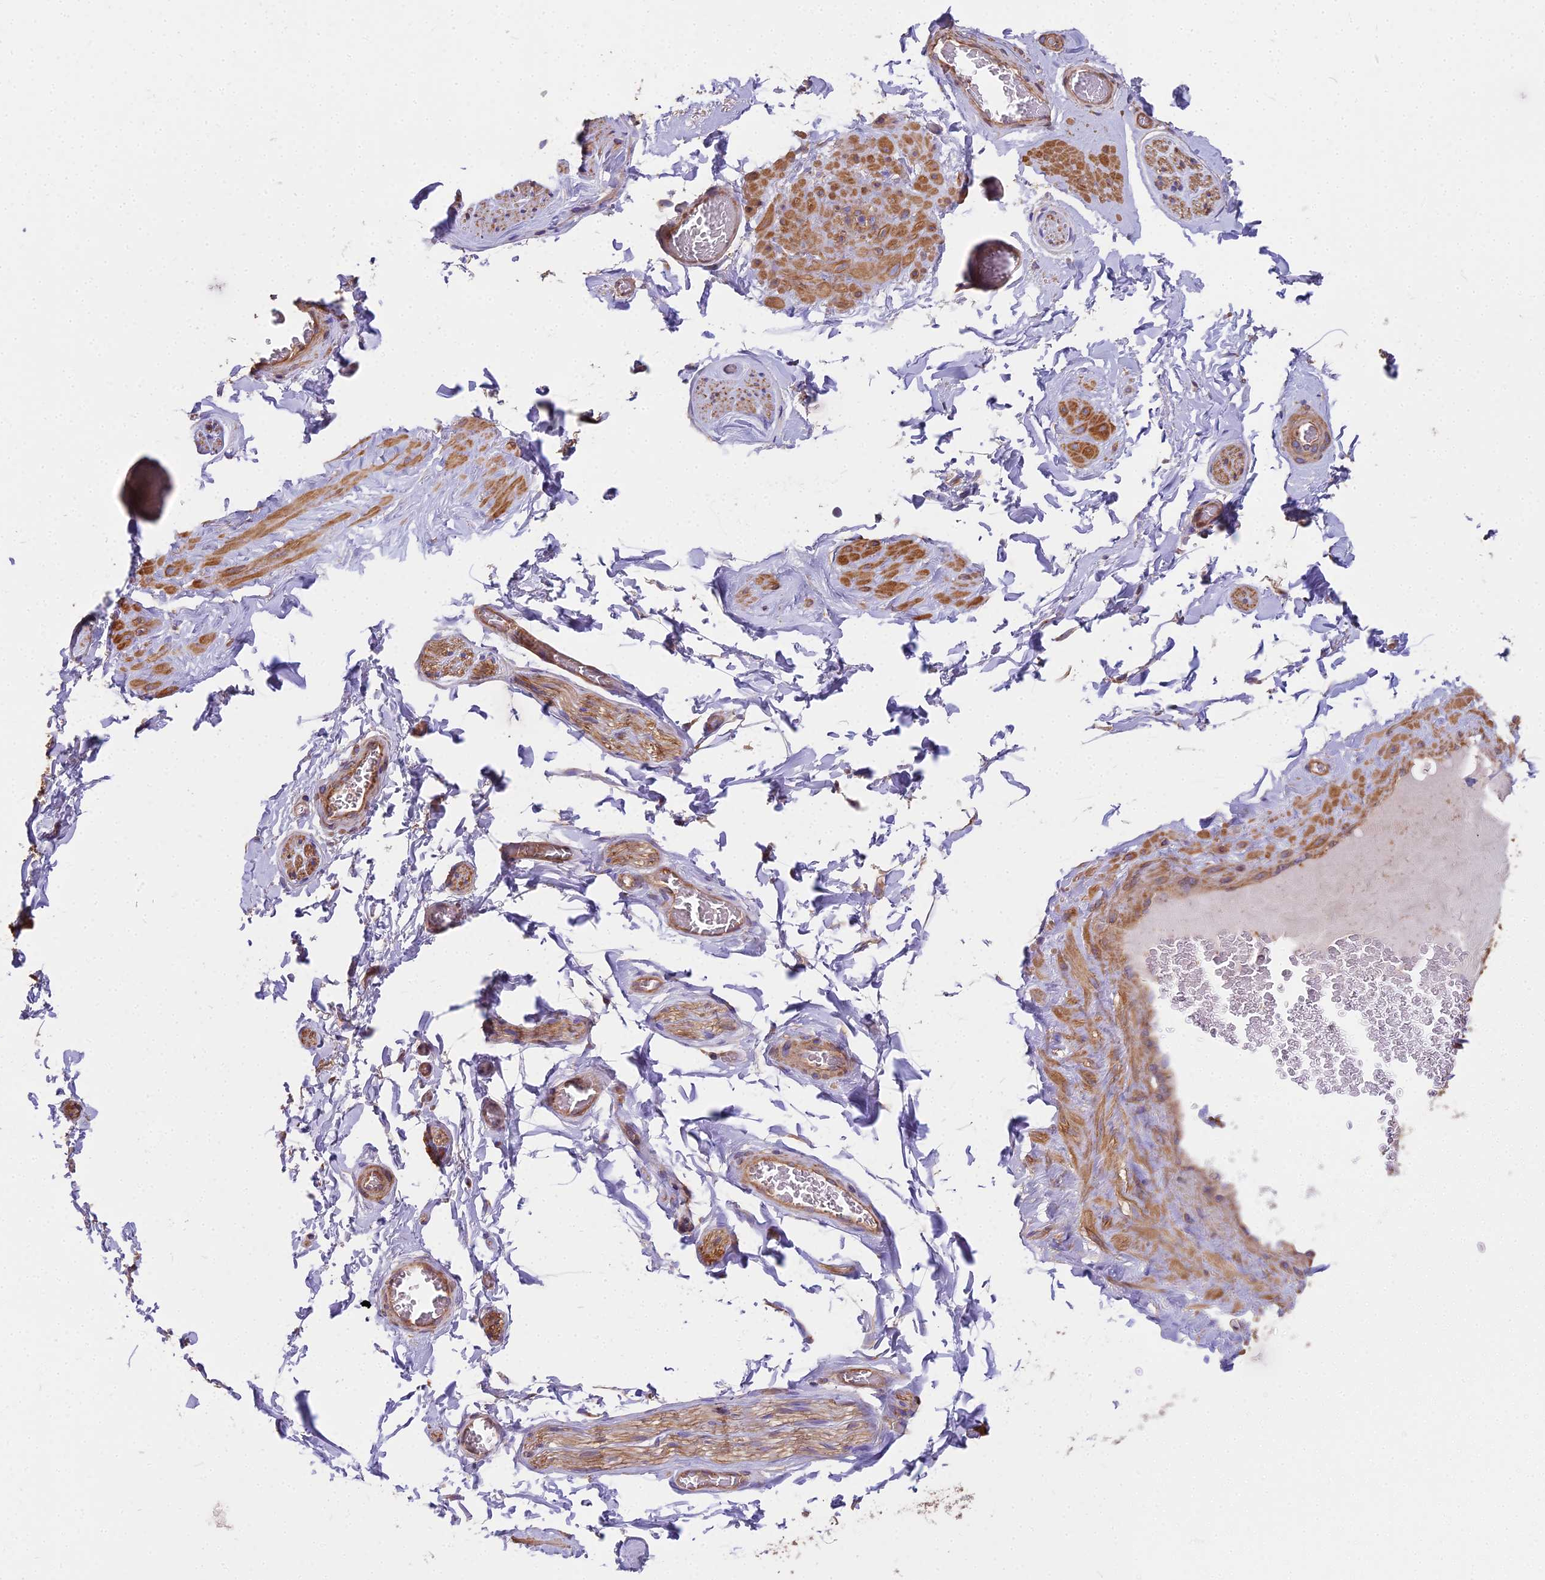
{"staining": {"intensity": "weak", "quantity": "25%-75%", "location": "cytoplasmic/membranous"}, "tissue": "adipose tissue", "cell_type": "Adipocytes", "image_type": "normal", "snomed": [{"axis": "morphology", "description": "Normal tissue, NOS"}, {"axis": "topography", "description": "Soft tissue"}, {"axis": "topography", "description": "Adipose tissue"}, {"axis": "topography", "description": "Vascular tissue"}, {"axis": "topography", "description": "Peripheral nerve tissue"}], "caption": "Immunohistochemistry staining of unremarkable adipose tissue, which reveals low levels of weak cytoplasmic/membranous positivity in approximately 25%-75% of adipocytes indicating weak cytoplasmic/membranous protein positivity. The staining was performed using DAB (3,3'-diaminobenzidine) (brown) for protein detection and nuclei were counterstained in hematoxylin (blue).", "gene": "DCTN3", "patient": {"sex": "male", "age": 46}}